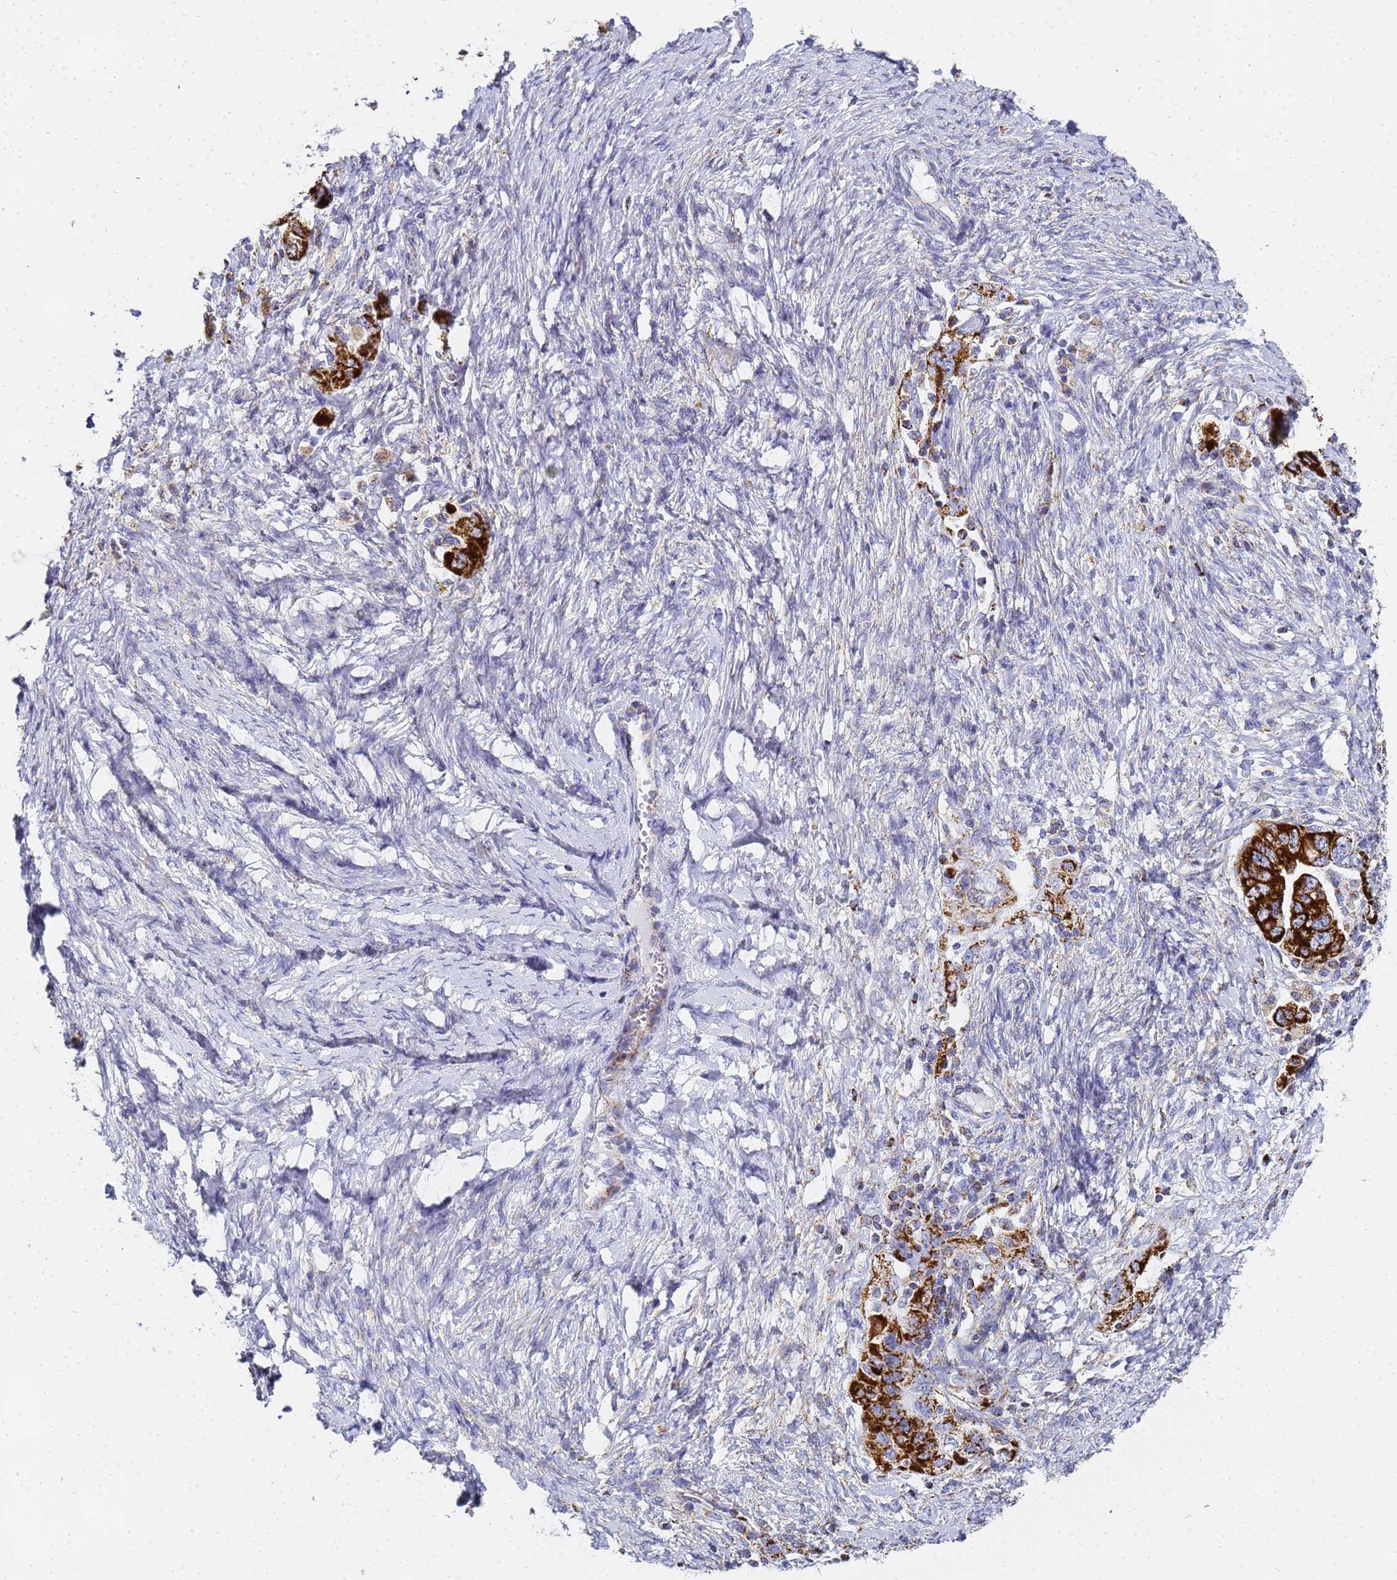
{"staining": {"intensity": "strong", "quantity": ">75%", "location": "cytoplasmic/membranous"}, "tissue": "ovarian cancer", "cell_type": "Tumor cells", "image_type": "cancer", "snomed": [{"axis": "morphology", "description": "Carcinoma, NOS"}, {"axis": "morphology", "description": "Cystadenocarcinoma, serous, NOS"}, {"axis": "topography", "description": "Ovary"}], "caption": "Strong cytoplasmic/membranous positivity is appreciated in about >75% of tumor cells in ovarian serous cystadenocarcinoma.", "gene": "CNIH4", "patient": {"sex": "female", "age": 69}}